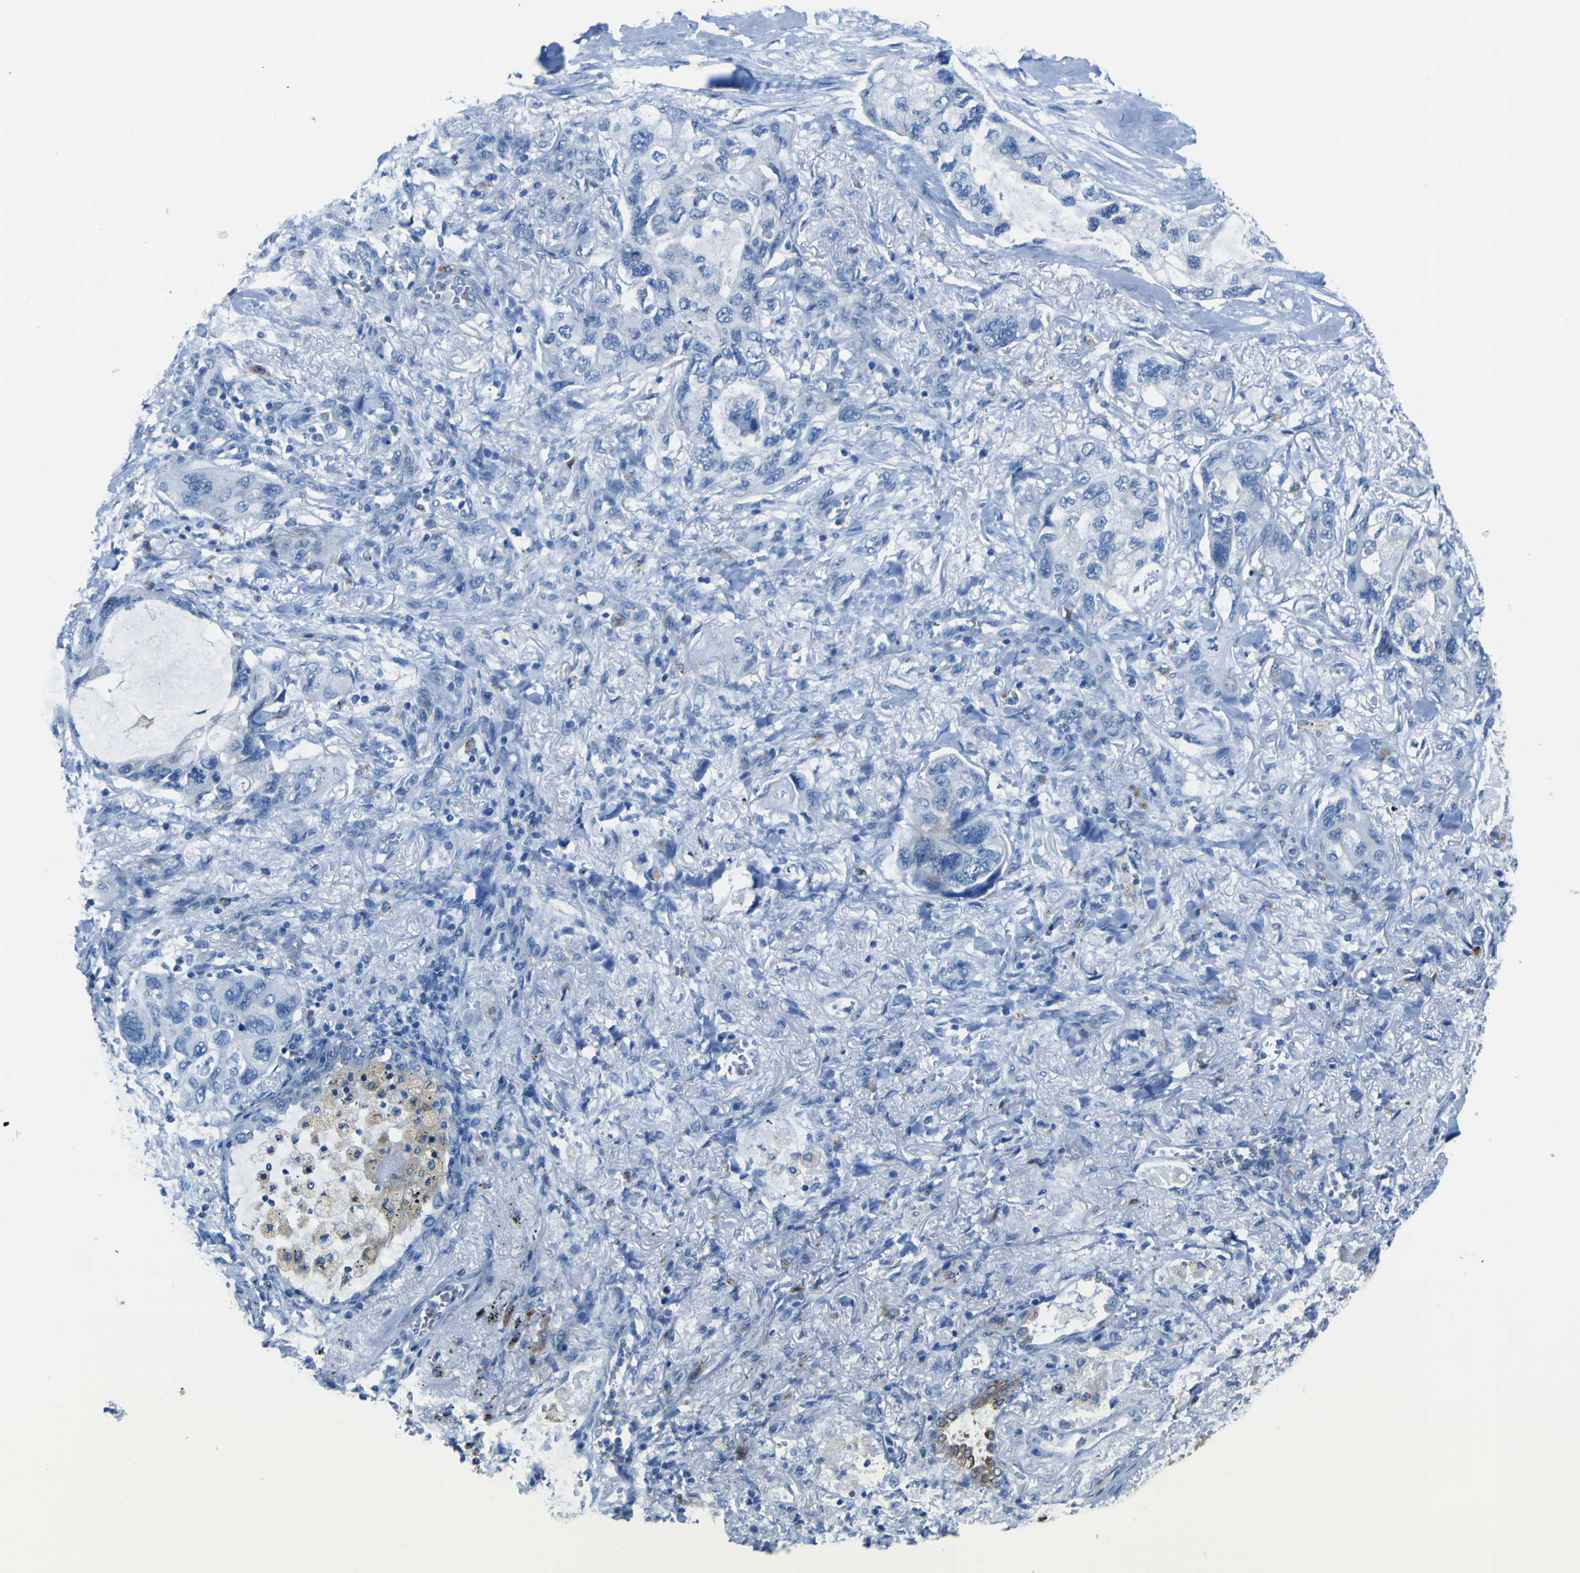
{"staining": {"intensity": "negative", "quantity": "none", "location": "none"}, "tissue": "lung cancer", "cell_type": "Tumor cells", "image_type": "cancer", "snomed": [{"axis": "morphology", "description": "Squamous cell carcinoma, NOS"}, {"axis": "topography", "description": "Lung"}], "caption": "The image exhibits no staining of tumor cells in lung cancer (squamous cell carcinoma).", "gene": "ACSL1", "patient": {"sex": "female", "age": 73}}